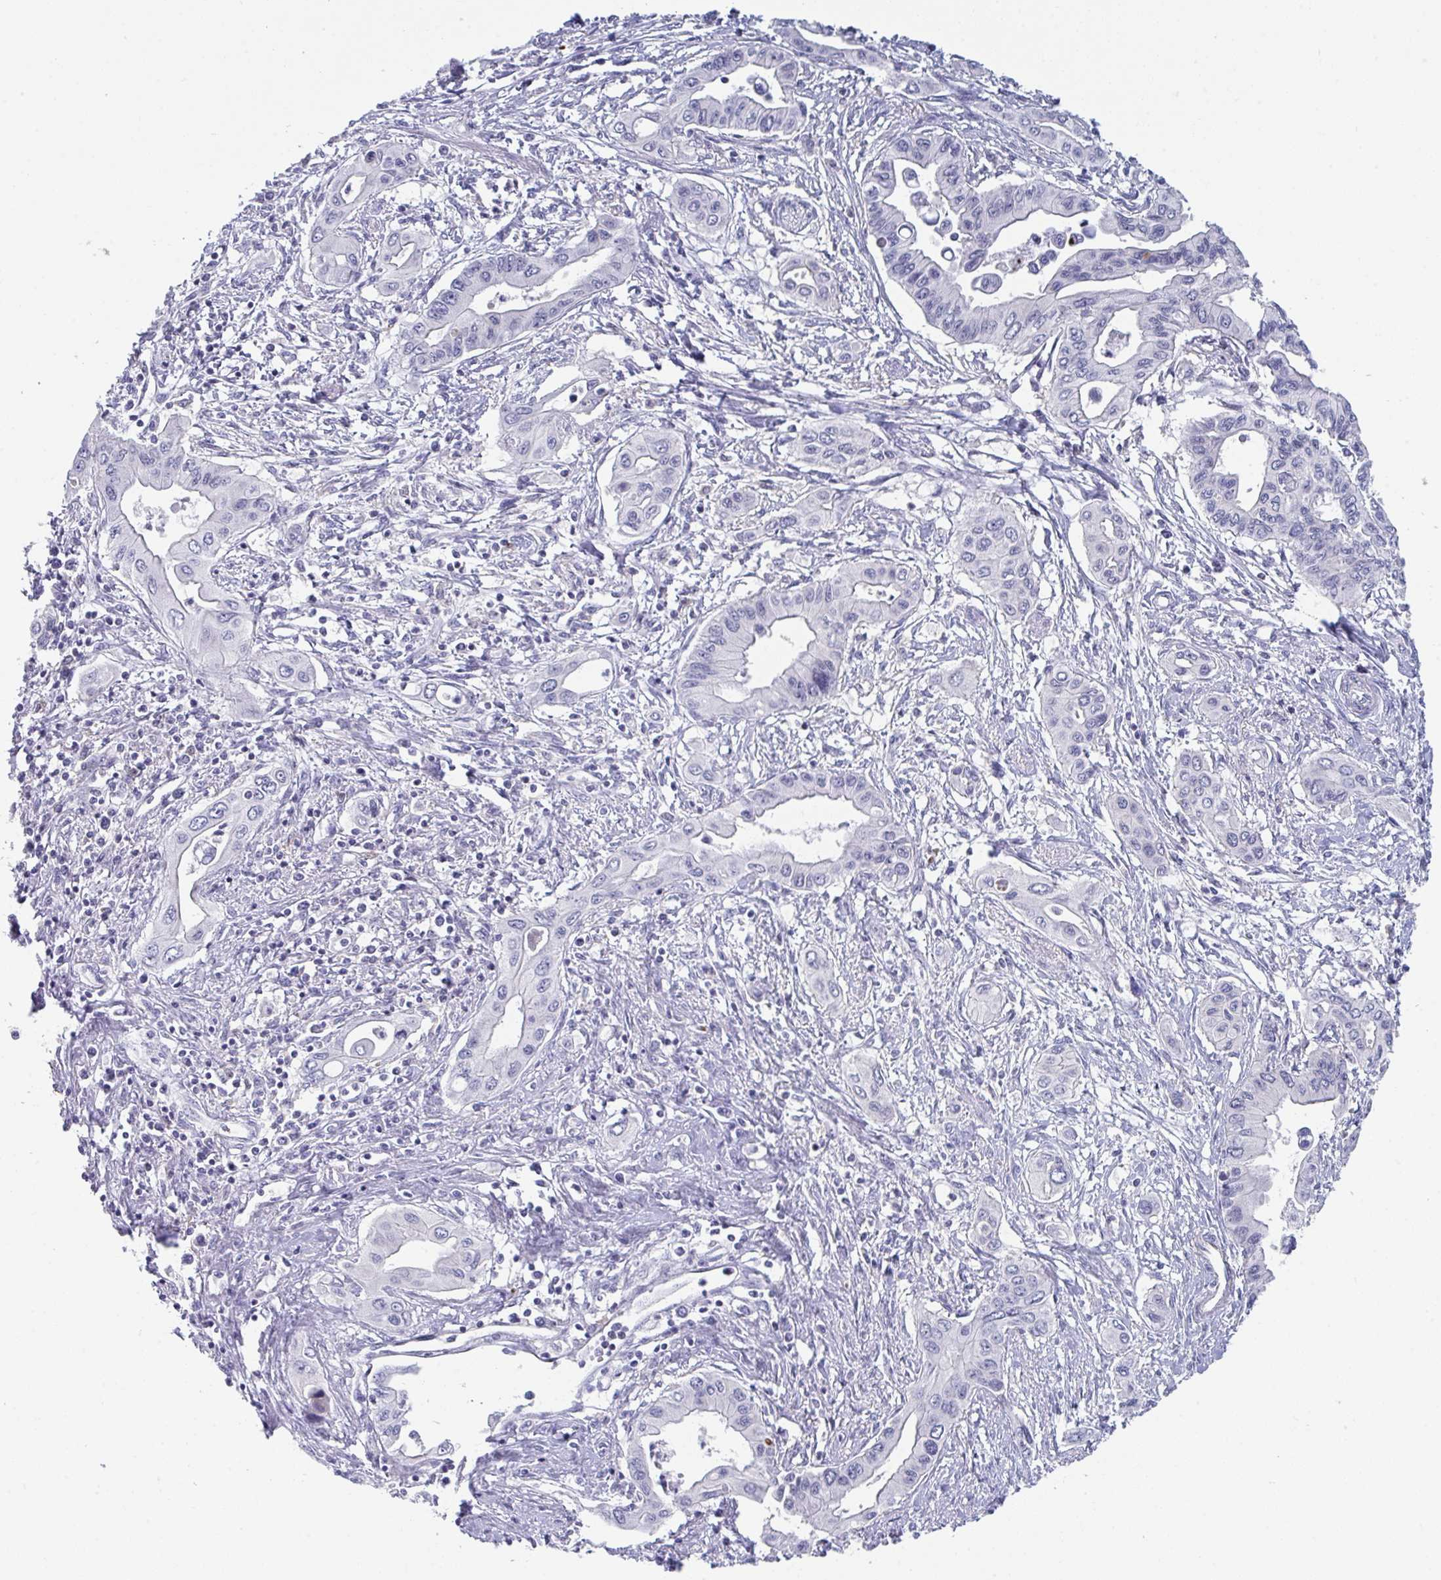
{"staining": {"intensity": "negative", "quantity": "none", "location": "none"}, "tissue": "pancreatic cancer", "cell_type": "Tumor cells", "image_type": "cancer", "snomed": [{"axis": "morphology", "description": "Adenocarcinoma, NOS"}, {"axis": "topography", "description": "Pancreas"}], "caption": "Immunohistochemistry (IHC) micrograph of human pancreatic adenocarcinoma stained for a protein (brown), which reveals no positivity in tumor cells.", "gene": "DISP2", "patient": {"sex": "female", "age": 62}}